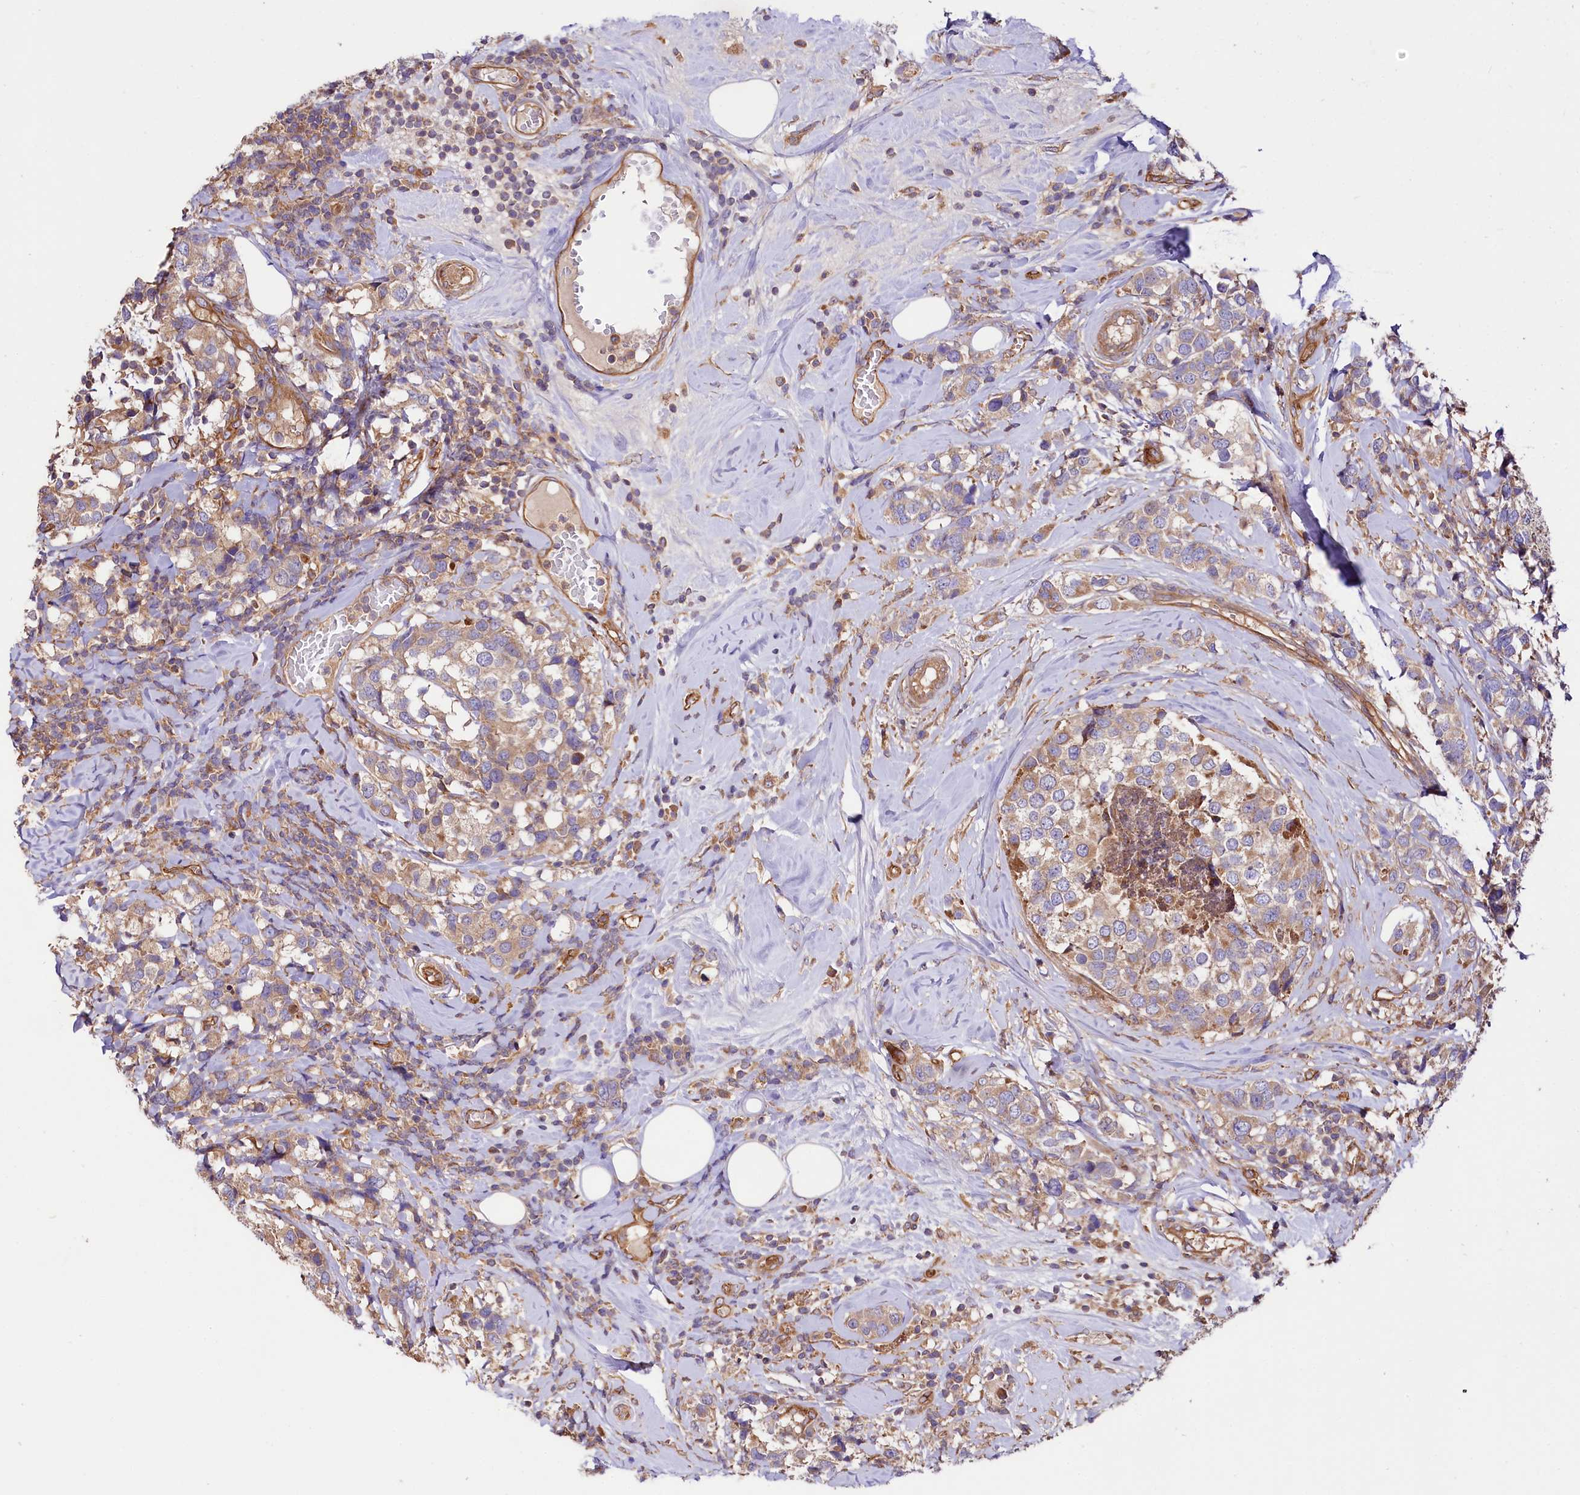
{"staining": {"intensity": "weak", "quantity": "25%-75%", "location": "cytoplasmic/membranous"}, "tissue": "breast cancer", "cell_type": "Tumor cells", "image_type": "cancer", "snomed": [{"axis": "morphology", "description": "Lobular carcinoma"}, {"axis": "topography", "description": "Breast"}], "caption": "This is a histology image of immunohistochemistry staining of breast cancer, which shows weak expression in the cytoplasmic/membranous of tumor cells.", "gene": "CEP295", "patient": {"sex": "female", "age": 59}}